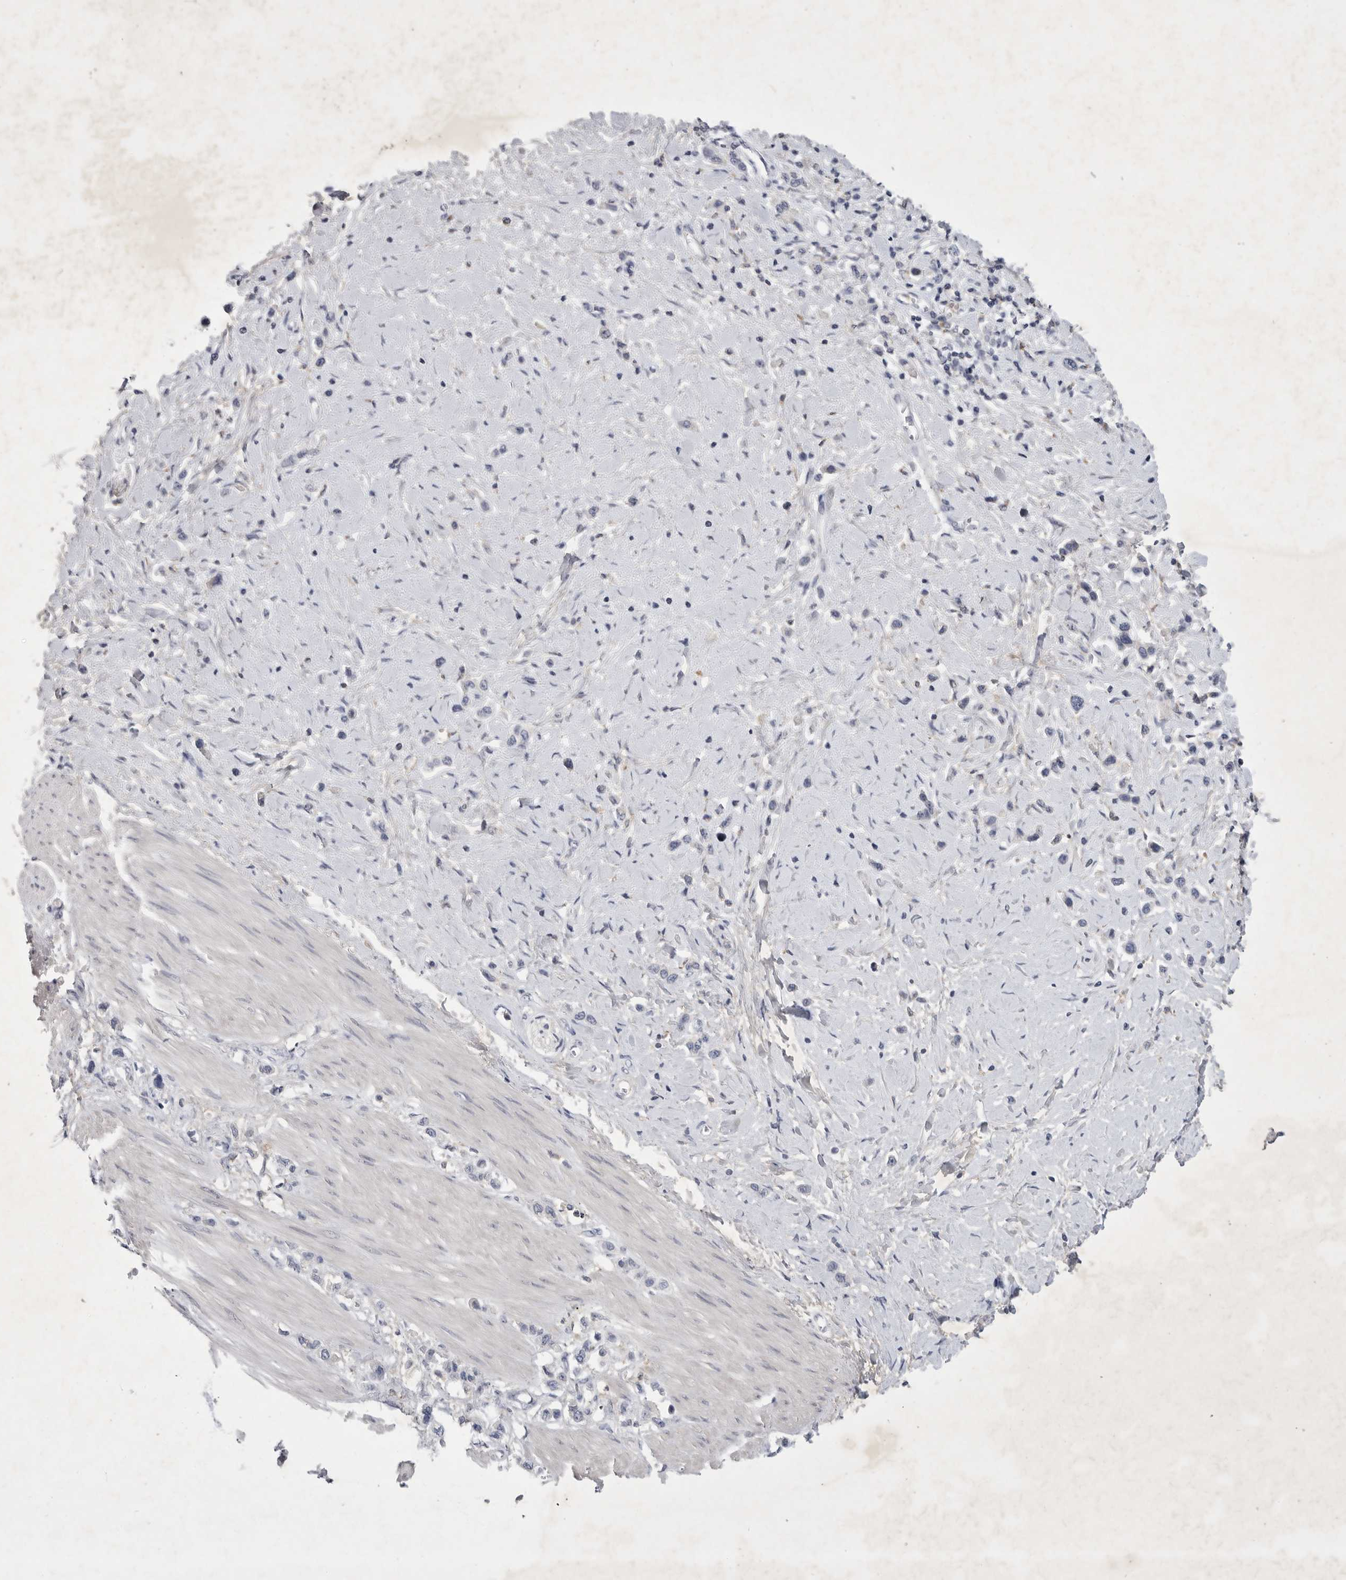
{"staining": {"intensity": "negative", "quantity": "none", "location": "none"}, "tissue": "stomach cancer", "cell_type": "Tumor cells", "image_type": "cancer", "snomed": [{"axis": "morphology", "description": "Adenocarcinoma, NOS"}, {"axis": "topography", "description": "Stomach"}], "caption": "There is no significant positivity in tumor cells of adenocarcinoma (stomach).", "gene": "SIGLEC10", "patient": {"sex": "female", "age": 65}}